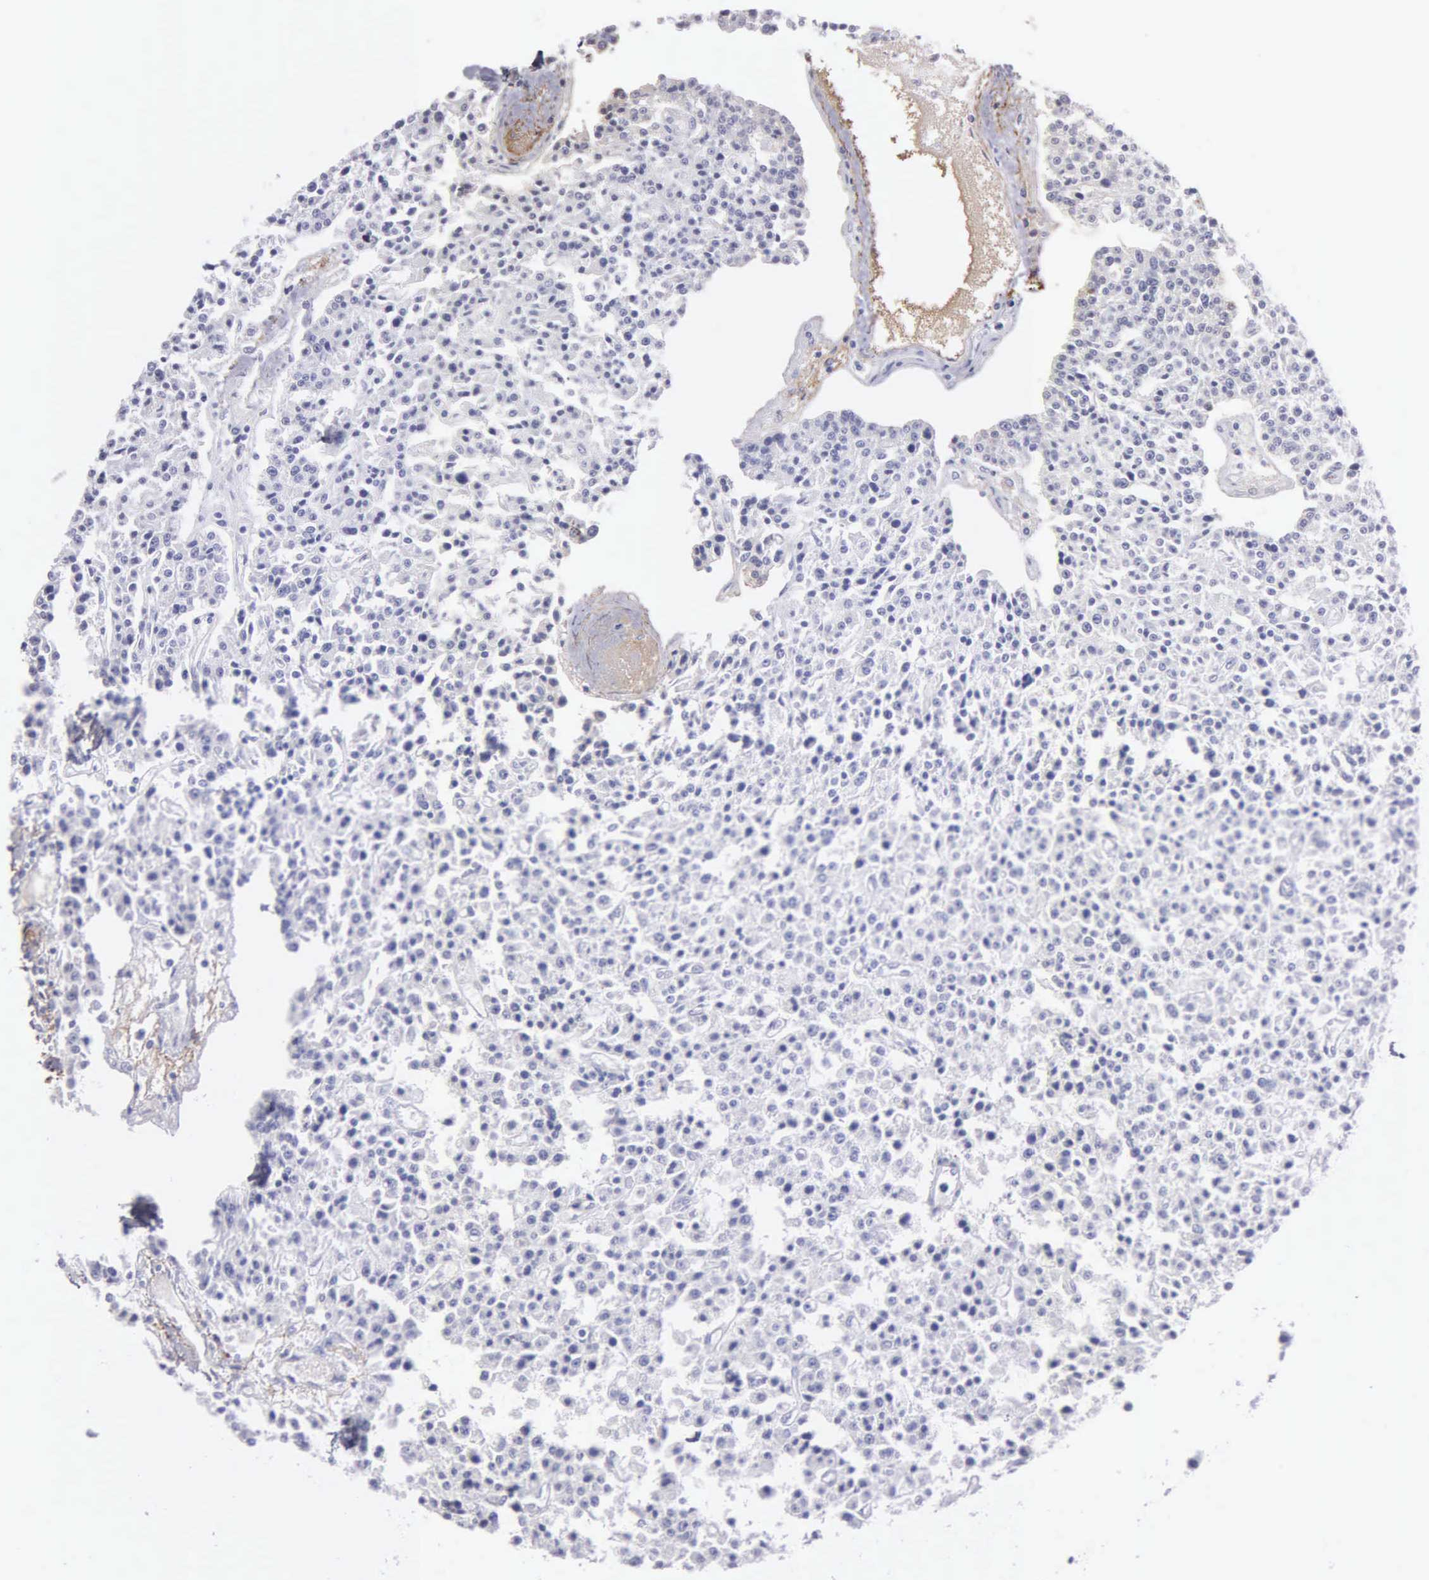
{"staining": {"intensity": "negative", "quantity": "none", "location": "none"}, "tissue": "carcinoid", "cell_type": "Tumor cells", "image_type": "cancer", "snomed": [{"axis": "morphology", "description": "Carcinoid, malignant, NOS"}, {"axis": "topography", "description": "Stomach"}], "caption": "IHC of human carcinoid displays no staining in tumor cells.", "gene": "FBLN5", "patient": {"sex": "female", "age": 76}}